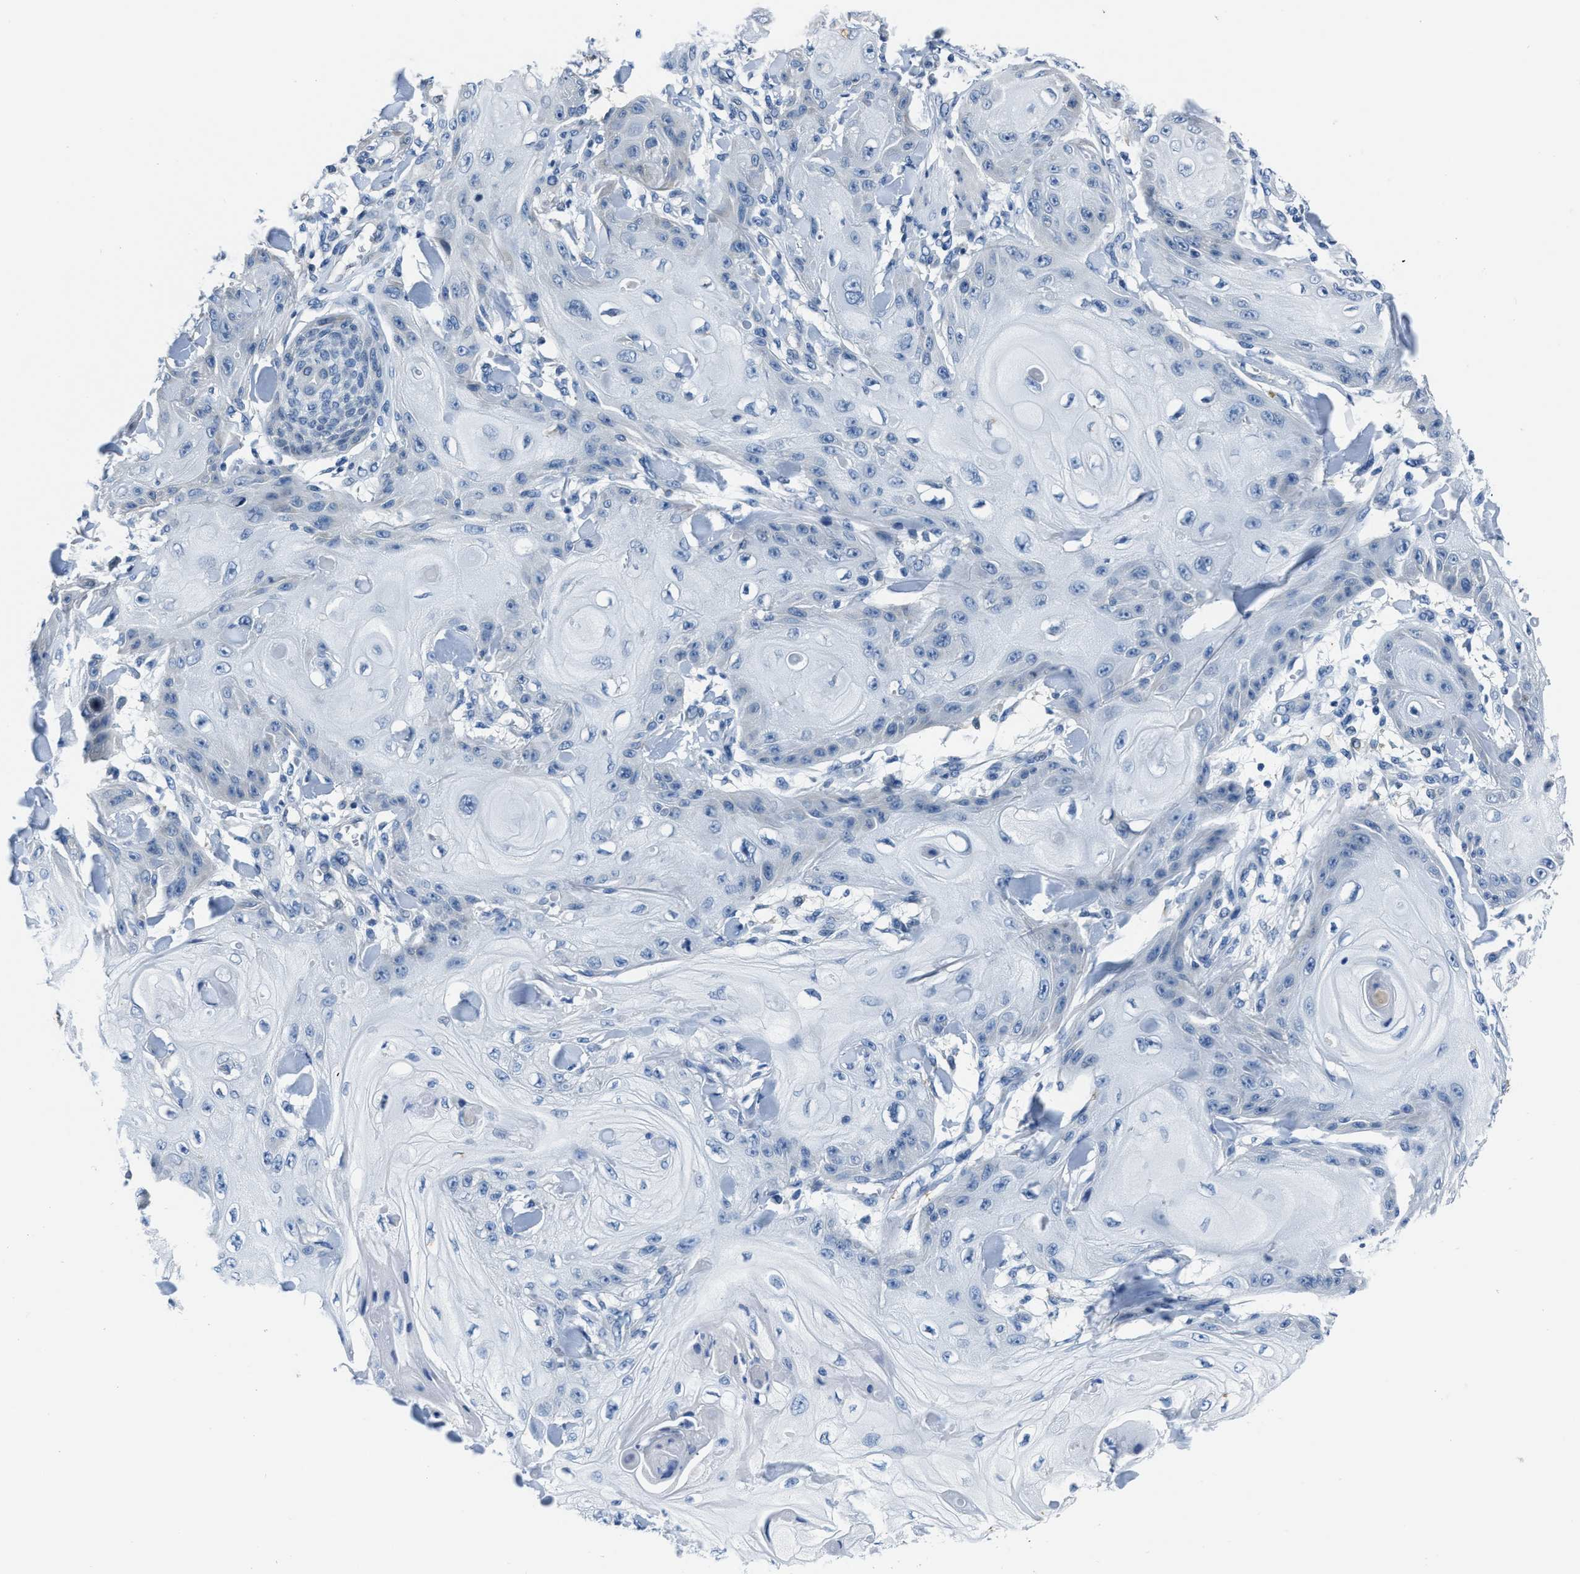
{"staining": {"intensity": "negative", "quantity": "none", "location": "none"}, "tissue": "skin cancer", "cell_type": "Tumor cells", "image_type": "cancer", "snomed": [{"axis": "morphology", "description": "Squamous cell carcinoma, NOS"}, {"axis": "topography", "description": "Skin"}], "caption": "This is an immunohistochemistry micrograph of human skin cancer (squamous cell carcinoma). There is no staining in tumor cells.", "gene": "ASZ1", "patient": {"sex": "male", "age": 74}}